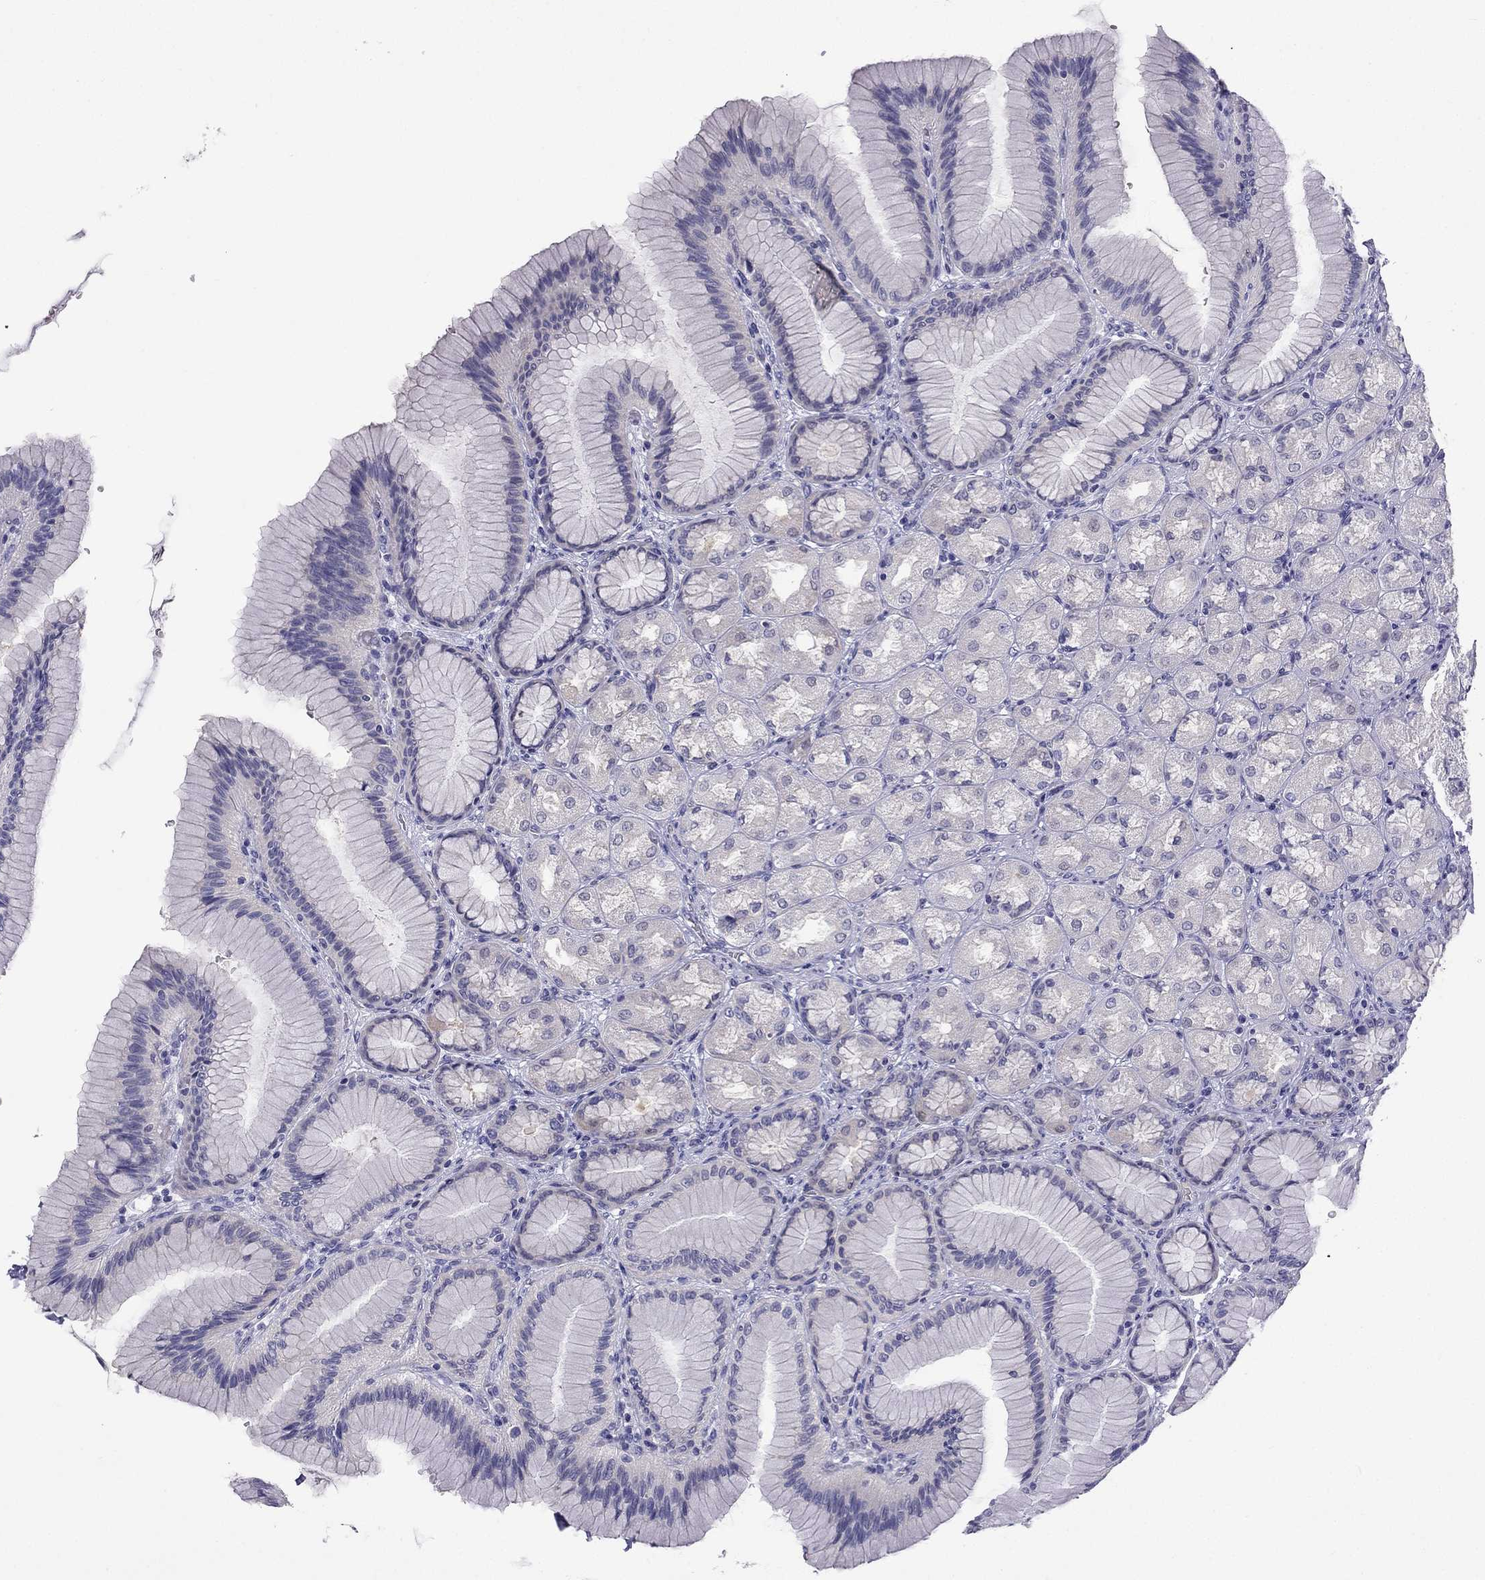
{"staining": {"intensity": "negative", "quantity": "none", "location": "none"}, "tissue": "stomach", "cell_type": "Glandular cells", "image_type": "normal", "snomed": [{"axis": "morphology", "description": "Normal tissue, NOS"}, {"axis": "morphology", "description": "Adenocarcinoma, NOS"}, {"axis": "morphology", "description": "Adenocarcinoma, High grade"}, {"axis": "topography", "description": "Stomach, upper"}, {"axis": "topography", "description": "Stomach"}], "caption": "Benign stomach was stained to show a protein in brown. There is no significant positivity in glandular cells. (Stains: DAB IHC with hematoxylin counter stain, Microscopy: brightfield microscopy at high magnification).", "gene": "GJA8", "patient": {"sex": "female", "age": 65}}